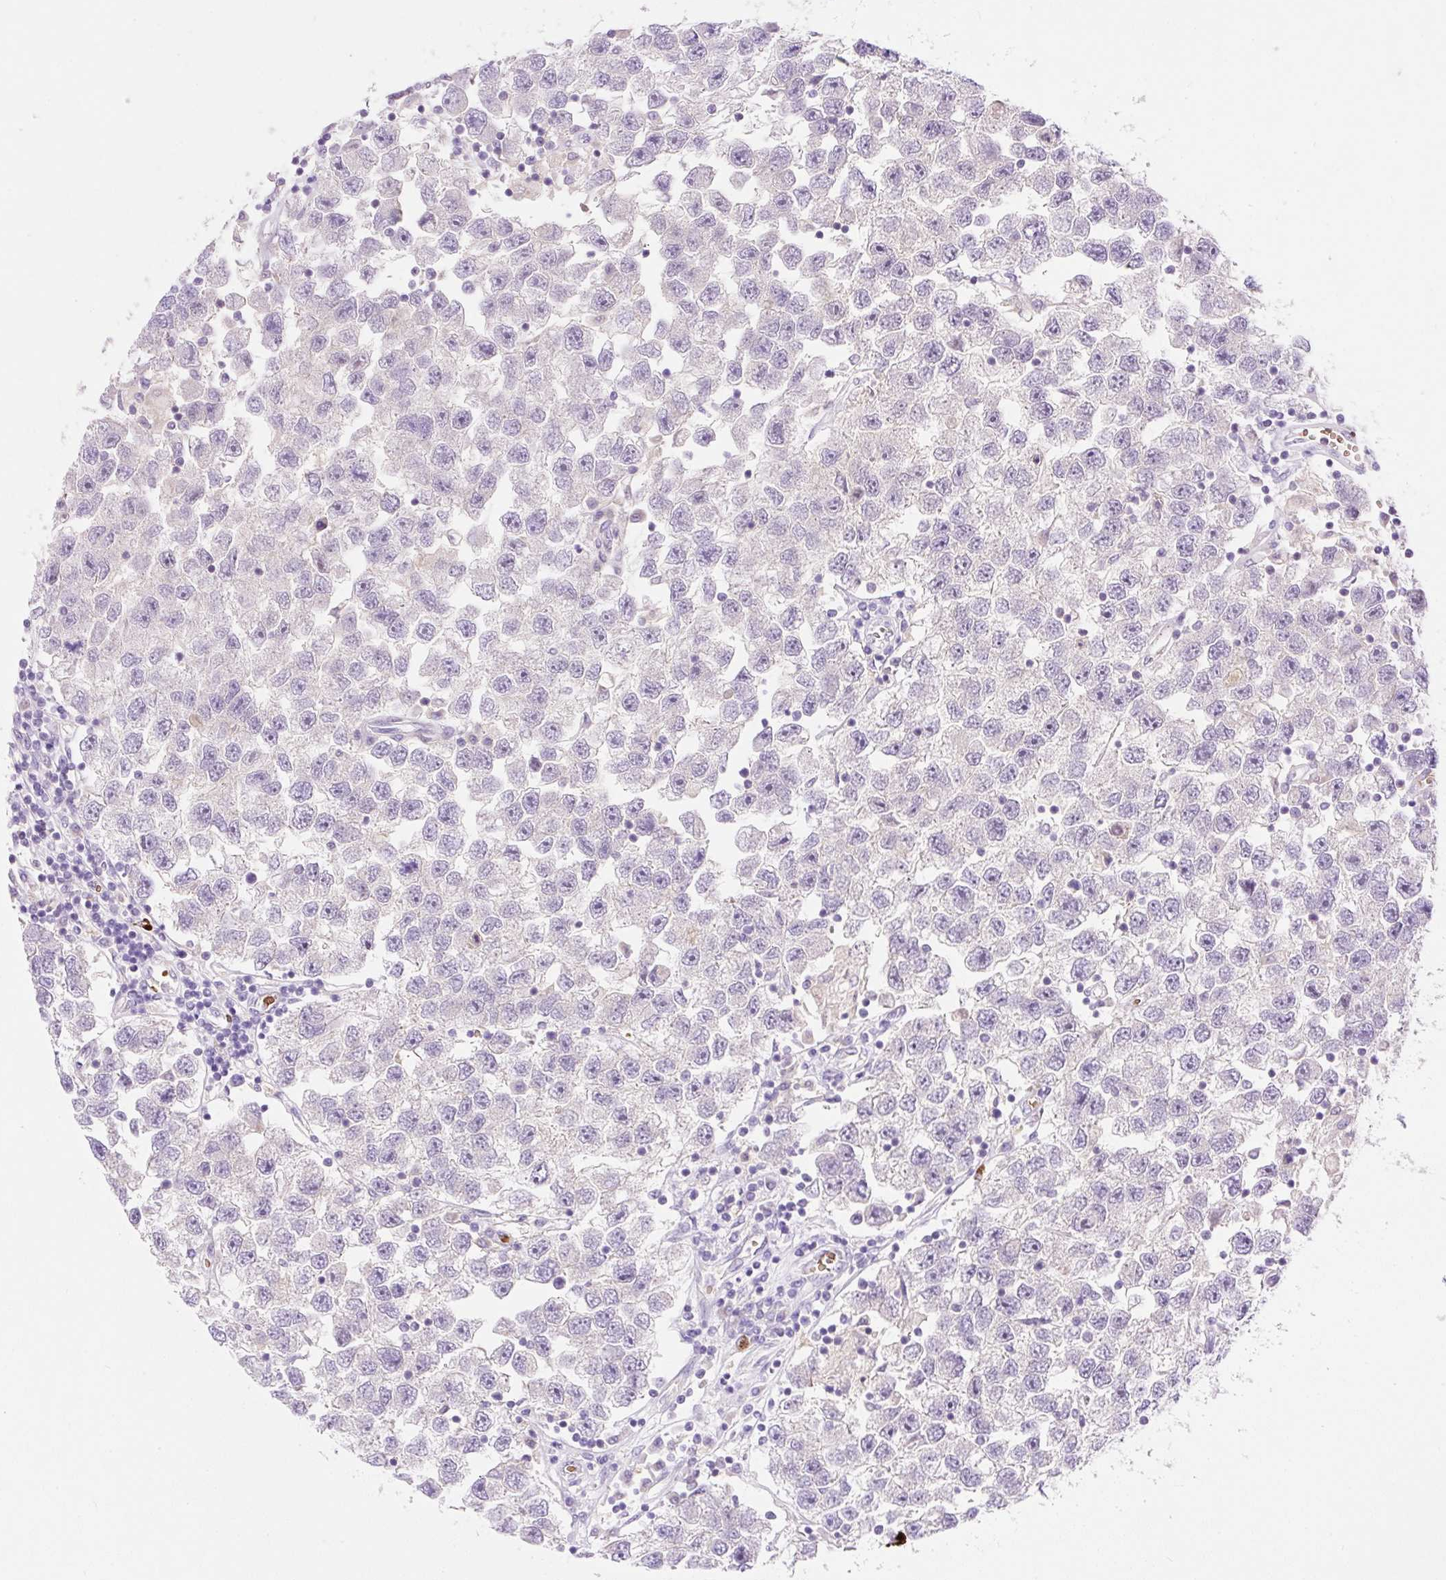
{"staining": {"intensity": "negative", "quantity": "none", "location": "none"}, "tissue": "testis cancer", "cell_type": "Tumor cells", "image_type": "cancer", "snomed": [{"axis": "morphology", "description": "Seminoma, NOS"}, {"axis": "topography", "description": "Testis"}], "caption": "Tumor cells are negative for protein expression in human testis cancer (seminoma). The staining was performed using DAB to visualize the protein expression in brown, while the nuclei were stained in blue with hematoxylin (Magnification: 20x).", "gene": "LHFPL5", "patient": {"sex": "male", "age": 26}}